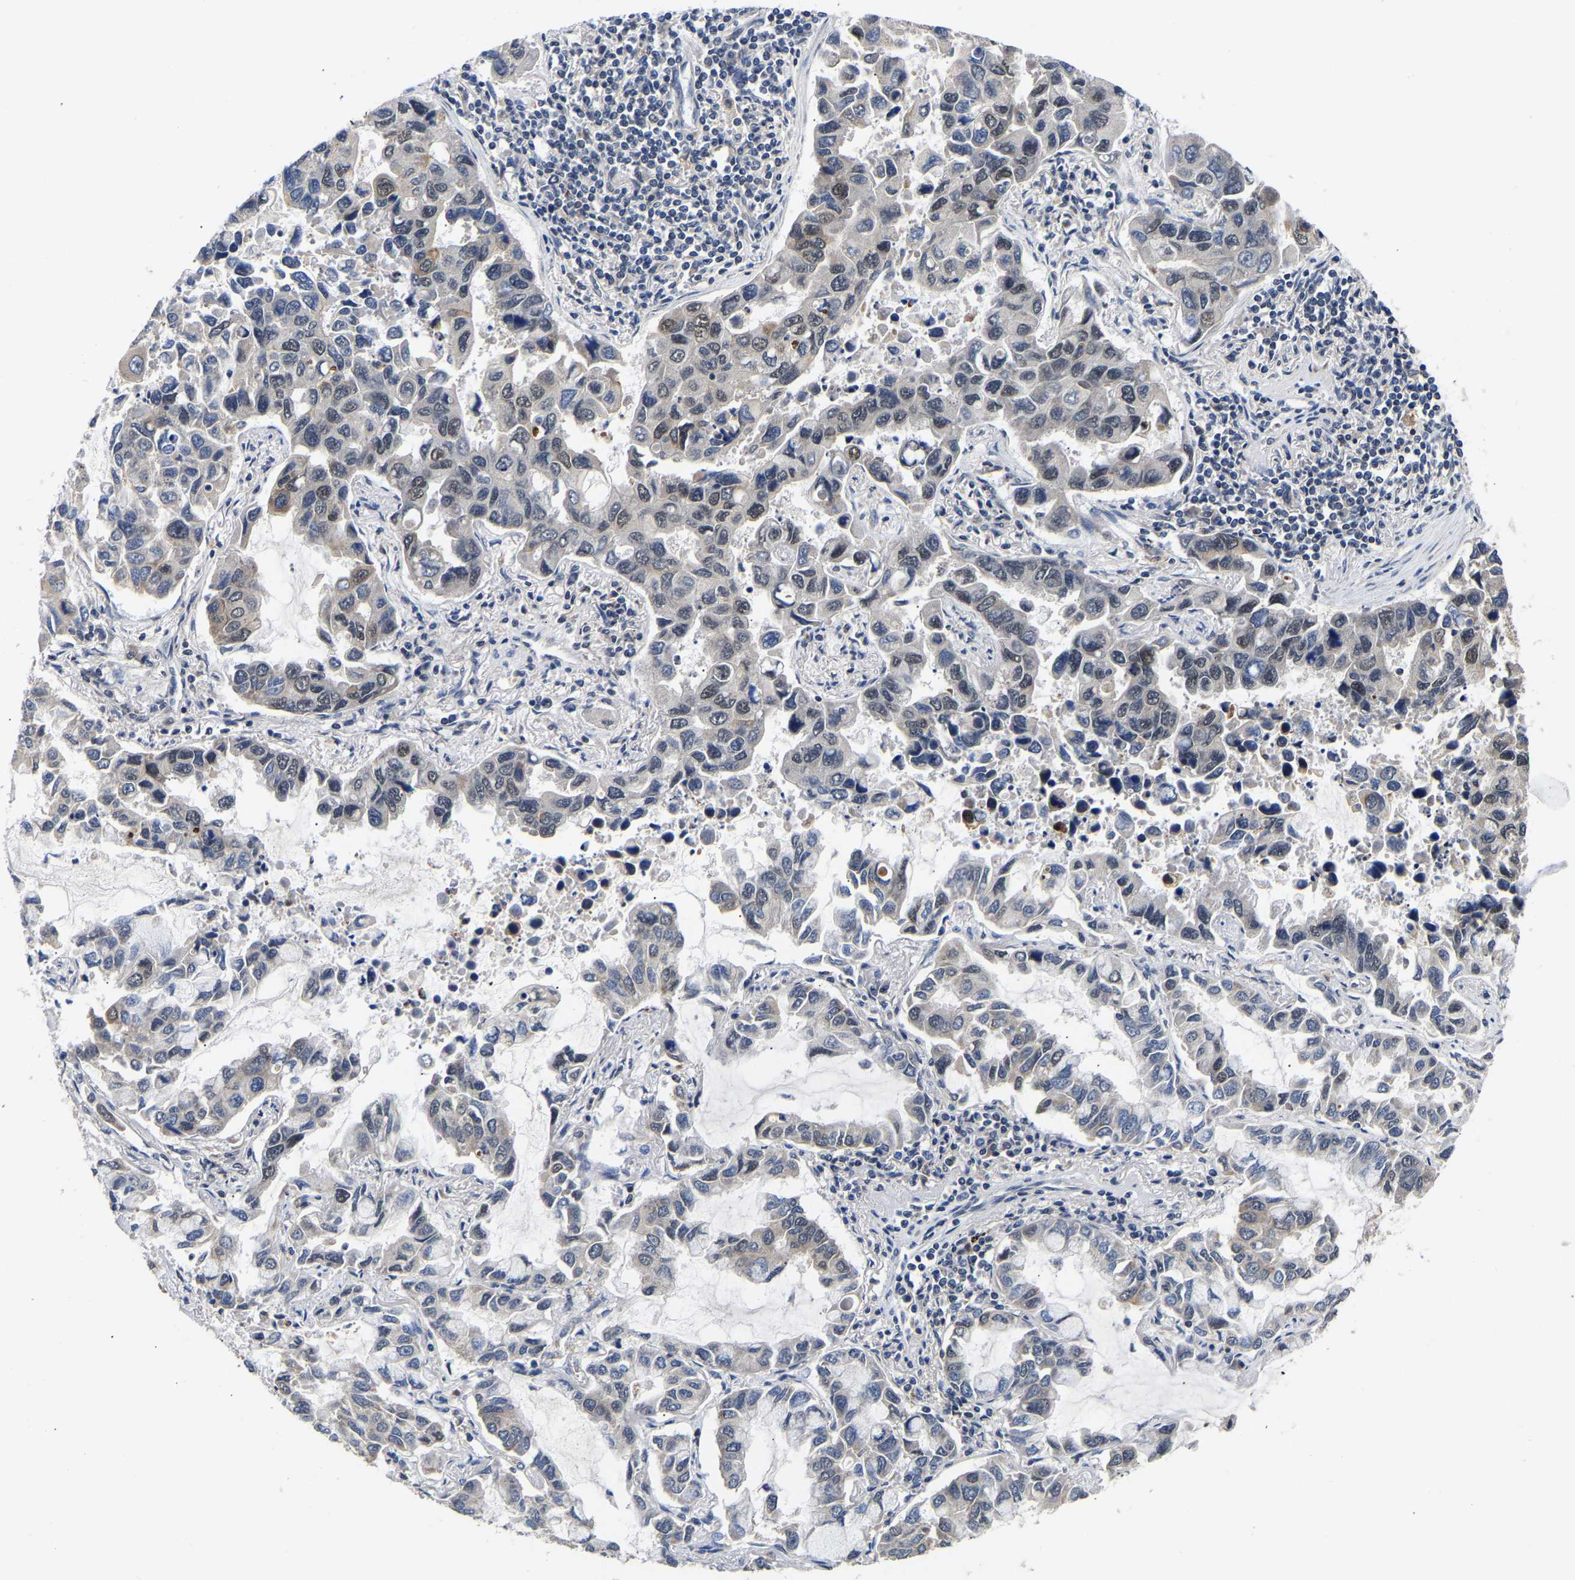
{"staining": {"intensity": "weak", "quantity": "<25%", "location": "nuclear"}, "tissue": "lung cancer", "cell_type": "Tumor cells", "image_type": "cancer", "snomed": [{"axis": "morphology", "description": "Adenocarcinoma, NOS"}, {"axis": "topography", "description": "Lung"}], "caption": "Micrograph shows no protein expression in tumor cells of adenocarcinoma (lung) tissue. (DAB (3,3'-diaminobenzidine) immunohistochemistry with hematoxylin counter stain).", "gene": "METTL16", "patient": {"sex": "male", "age": 64}}